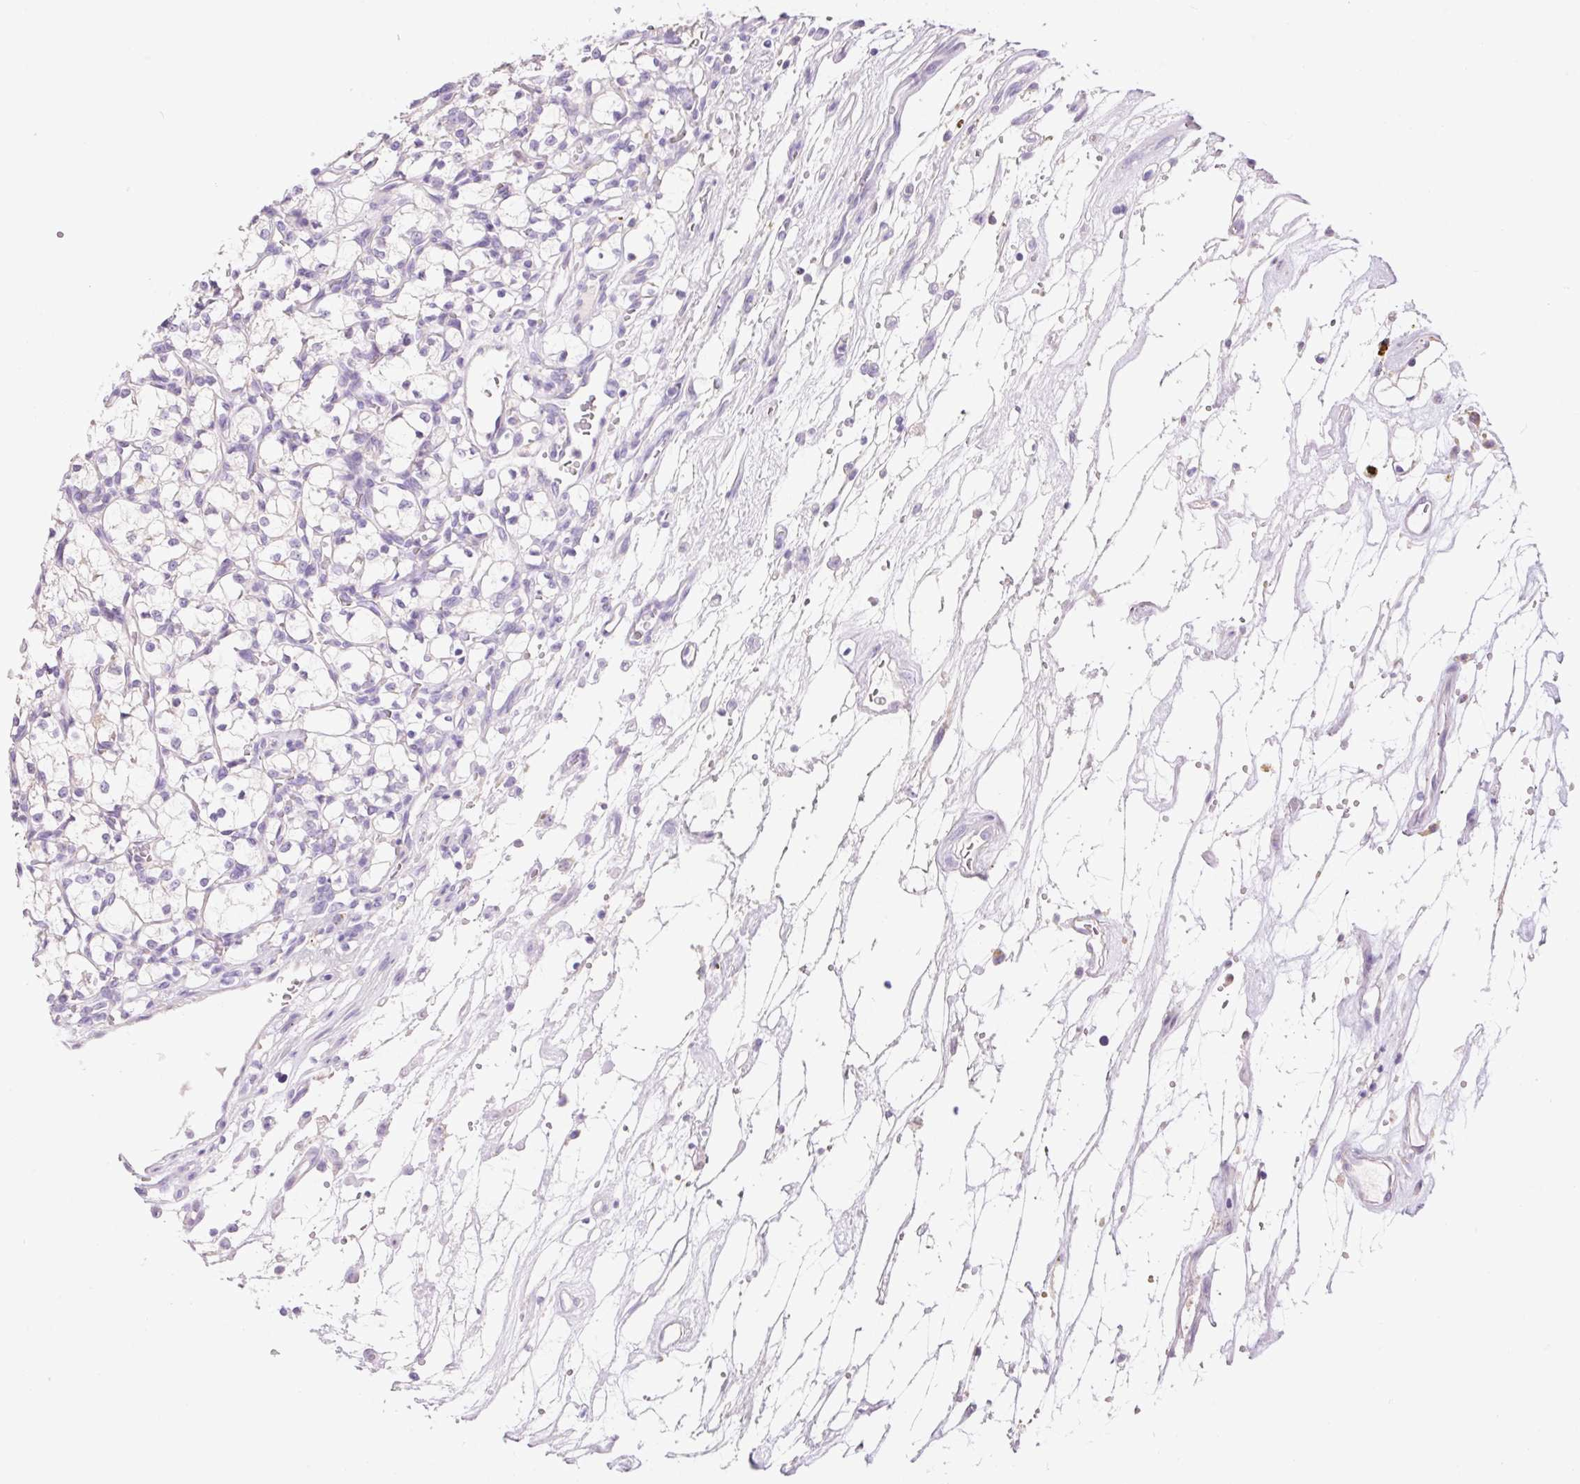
{"staining": {"intensity": "negative", "quantity": "none", "location": "none"}, "tissue": "renal cancer", "cell_type": "Tumor cells", "image_type": "cancer", "snomed": [{"axis": "morphology", "description": "Adenocarcinoma, NOS"}, {"axis": "topography", "description": "Kidney"}], "caption": "High power microscopy micrograph of an immunohistochemistry photomicrograph of adenocarcinoma (renal), revealing no significant positivity in tumor cells.", "gene": "TDRD15", "patient": {"sex": "female", "age": 69}}